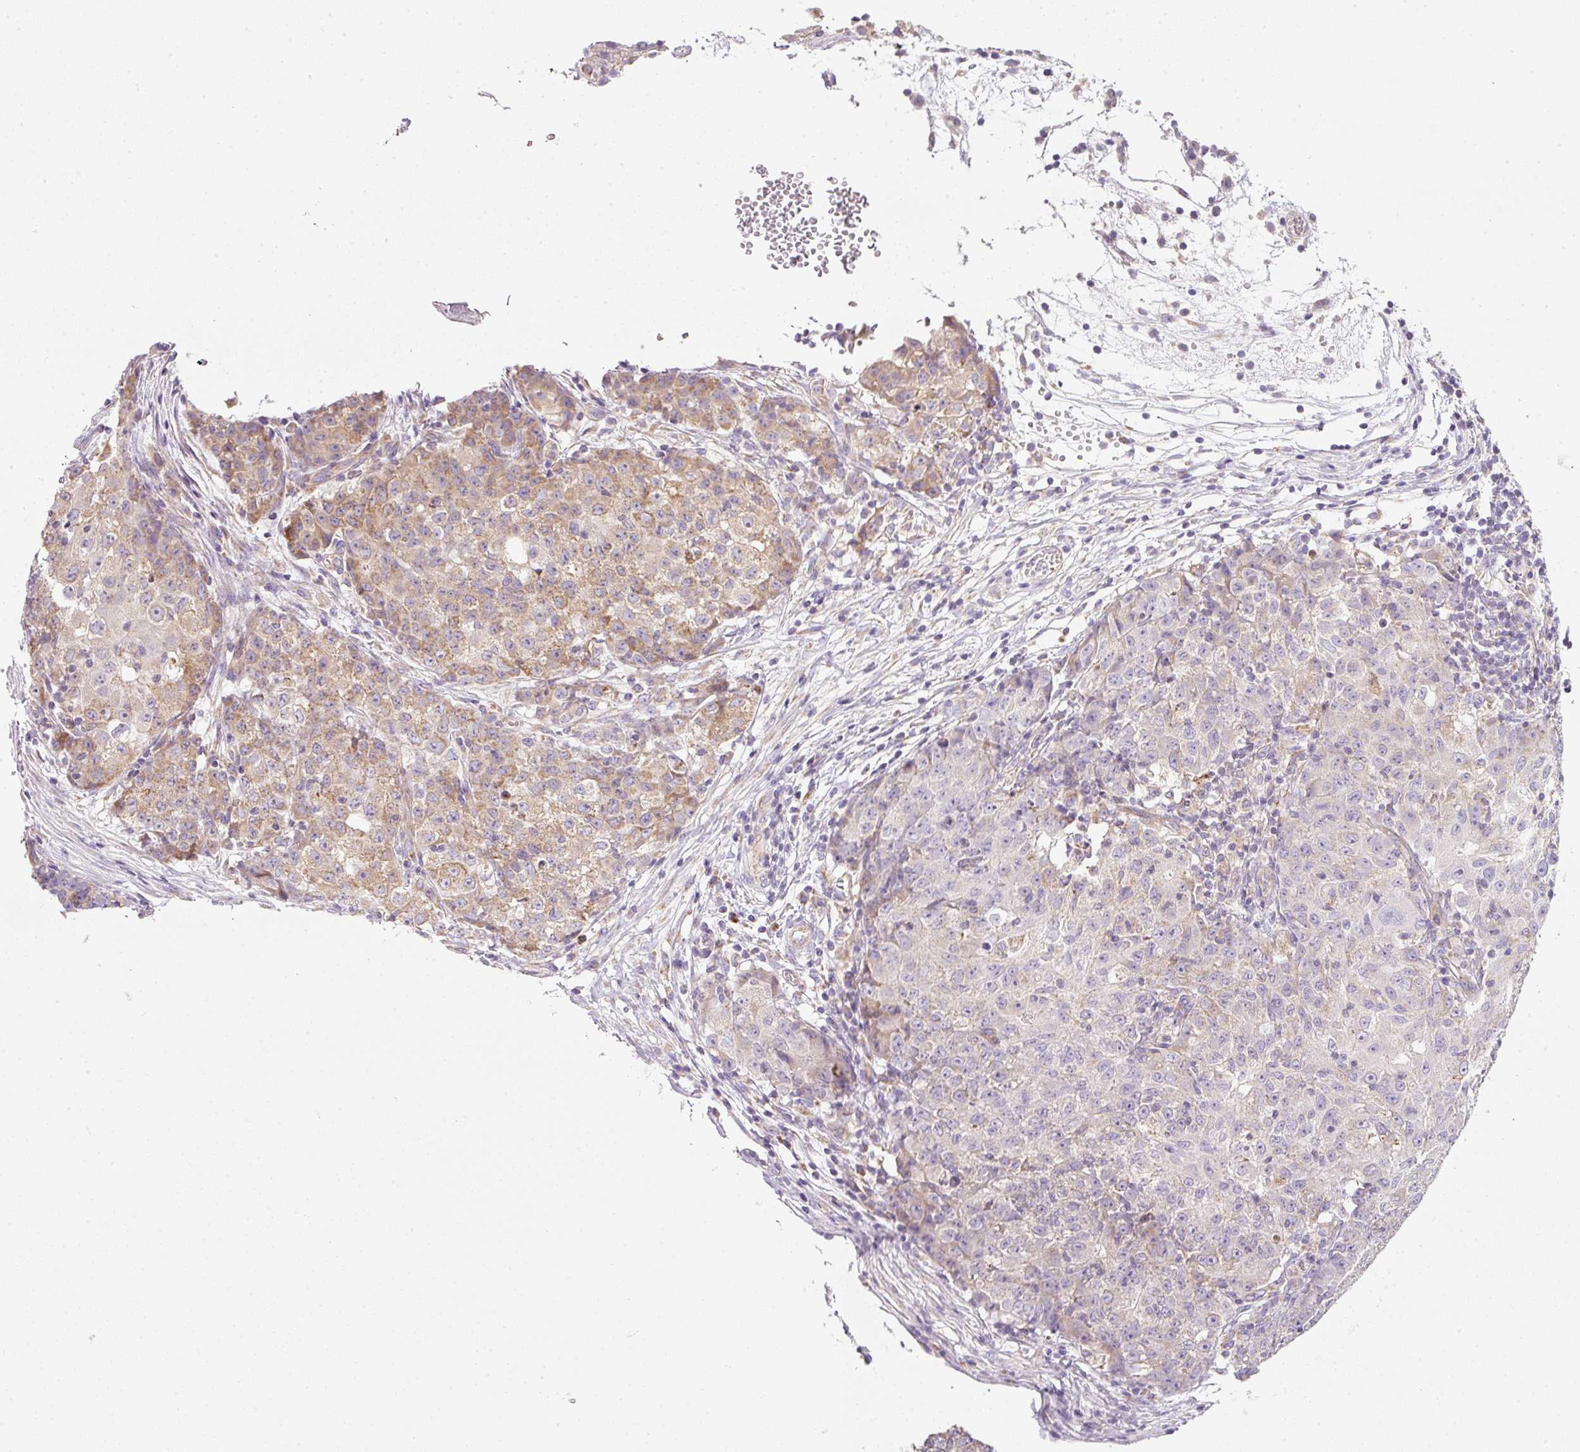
{"staining": {"intensity": "moderate", "quantity": "<25%", "location": "cytoplasmic/membranous"}, "tissue": "ovarian cancer", "cell_type": "Tumor cells", "image_type": "cancer", "snomed": [{"axis": "morphology", "description": "Carcinoma, endometroid"}, {"axis": "topography", "description": "Ovary"}], "caption": "Protein staining demonstrates moderate cytoplasmic/membranous positivity in approximately <25% of tumor cells in endometroid carcinoma (ovarian).", "gene": "NDUFA1", "patient": {"sex": "female", "age": 42}}